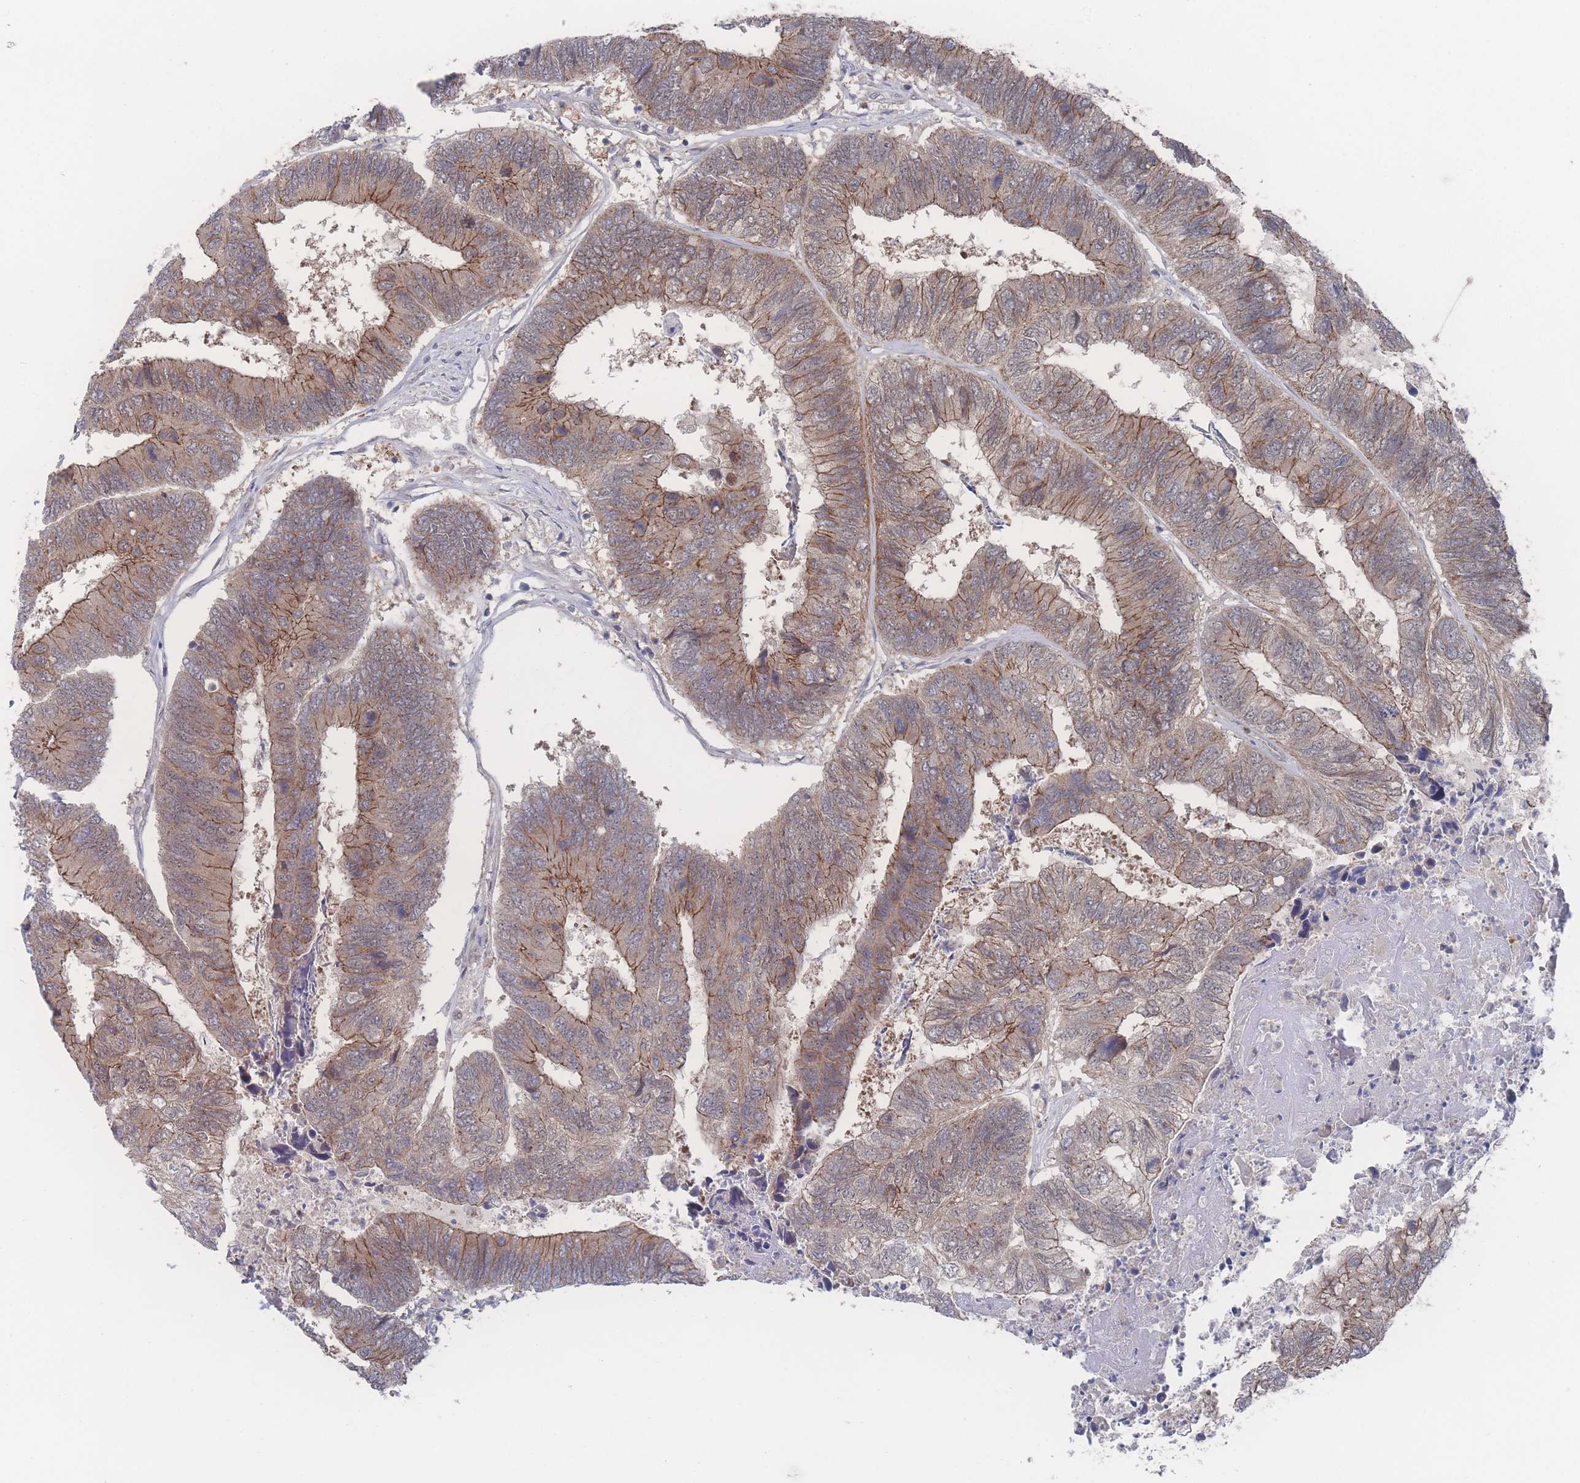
{"staining": {"intensity": "moderate", "quantity": "25%-75%", "location": "cytoplasmic/membranous"}, "tissue": "colorectal cancer", "cell_type": "Tumor cells", "image_type": "cancer", "snomed": [{"axis": "morphology", "description": "Adenocarcinoma, NOS"}, {"axis": "topography", "description": "Colon"}], "caption": "A micrograph of human colorectal cancer stained for a protein displays moderate cytoplasmic/membranous brown staining in tumor cells.", "gene": "NBEAL1", "patient": {"sex": "female", "age": 67}}